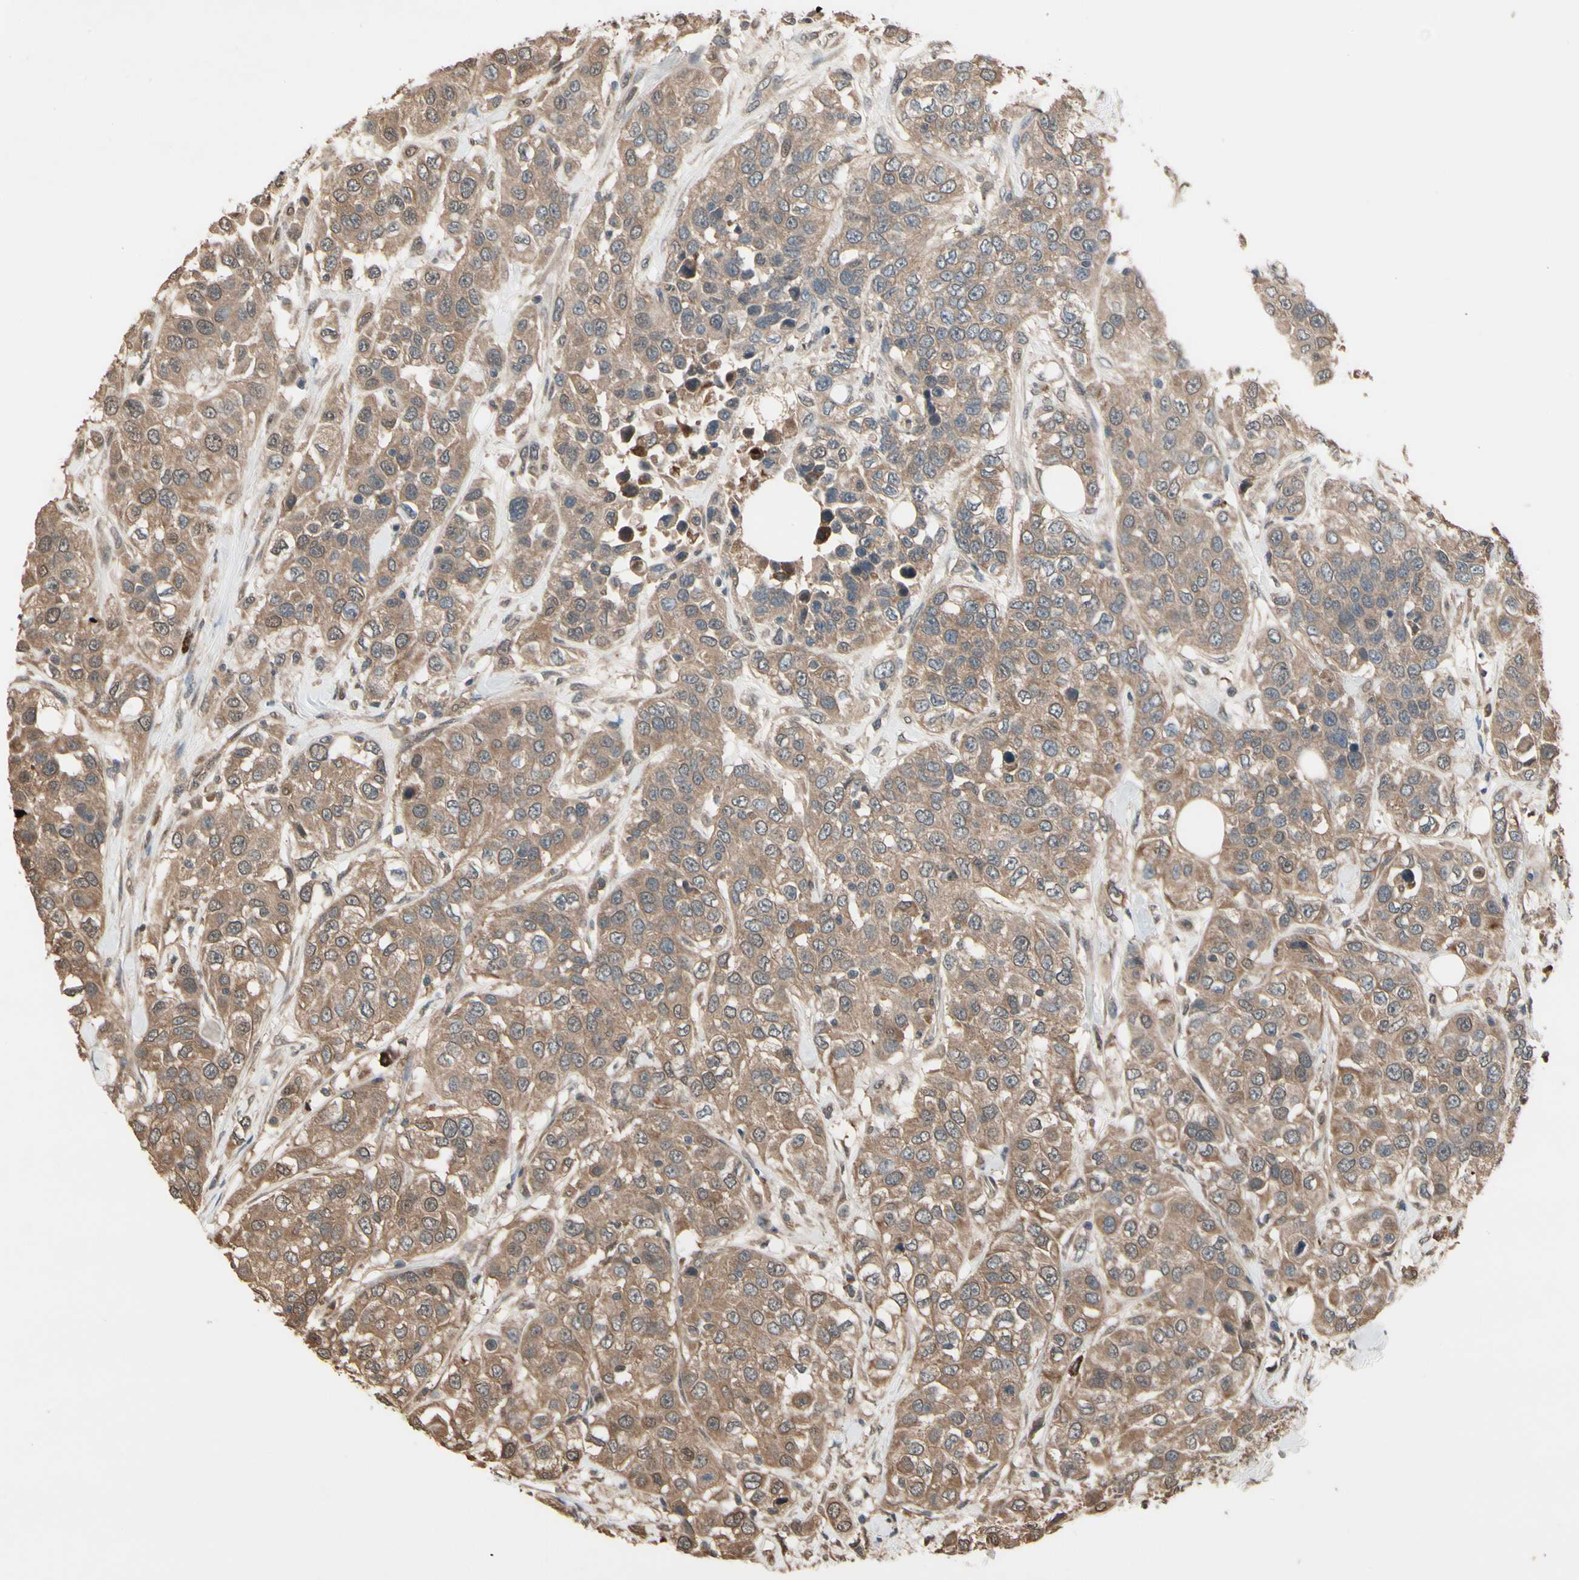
{"staining": {"intensity": "moderate", "quantity": ">75%", "location": "cytoplasmic/membranous"}, "tissue": "urothelial cancer", "cell_type": "Tumor cells", "image_type": "cancer", "snomed": [{"axis": "morphology", "description": "Urothelial carcinoma, High grade"}, {"axis": "topography", "description": "Urinary bladder"}], "caption": "IHC image of urothelial carcinoma (high-grade) stained for a protein (brown), which displays medium levels of moderate cytoplasmic/membranous positivity in approximately >75% of tumor cells.", "gene": "PNPLA7", "patient": {"sex": "female", "age": 80}}